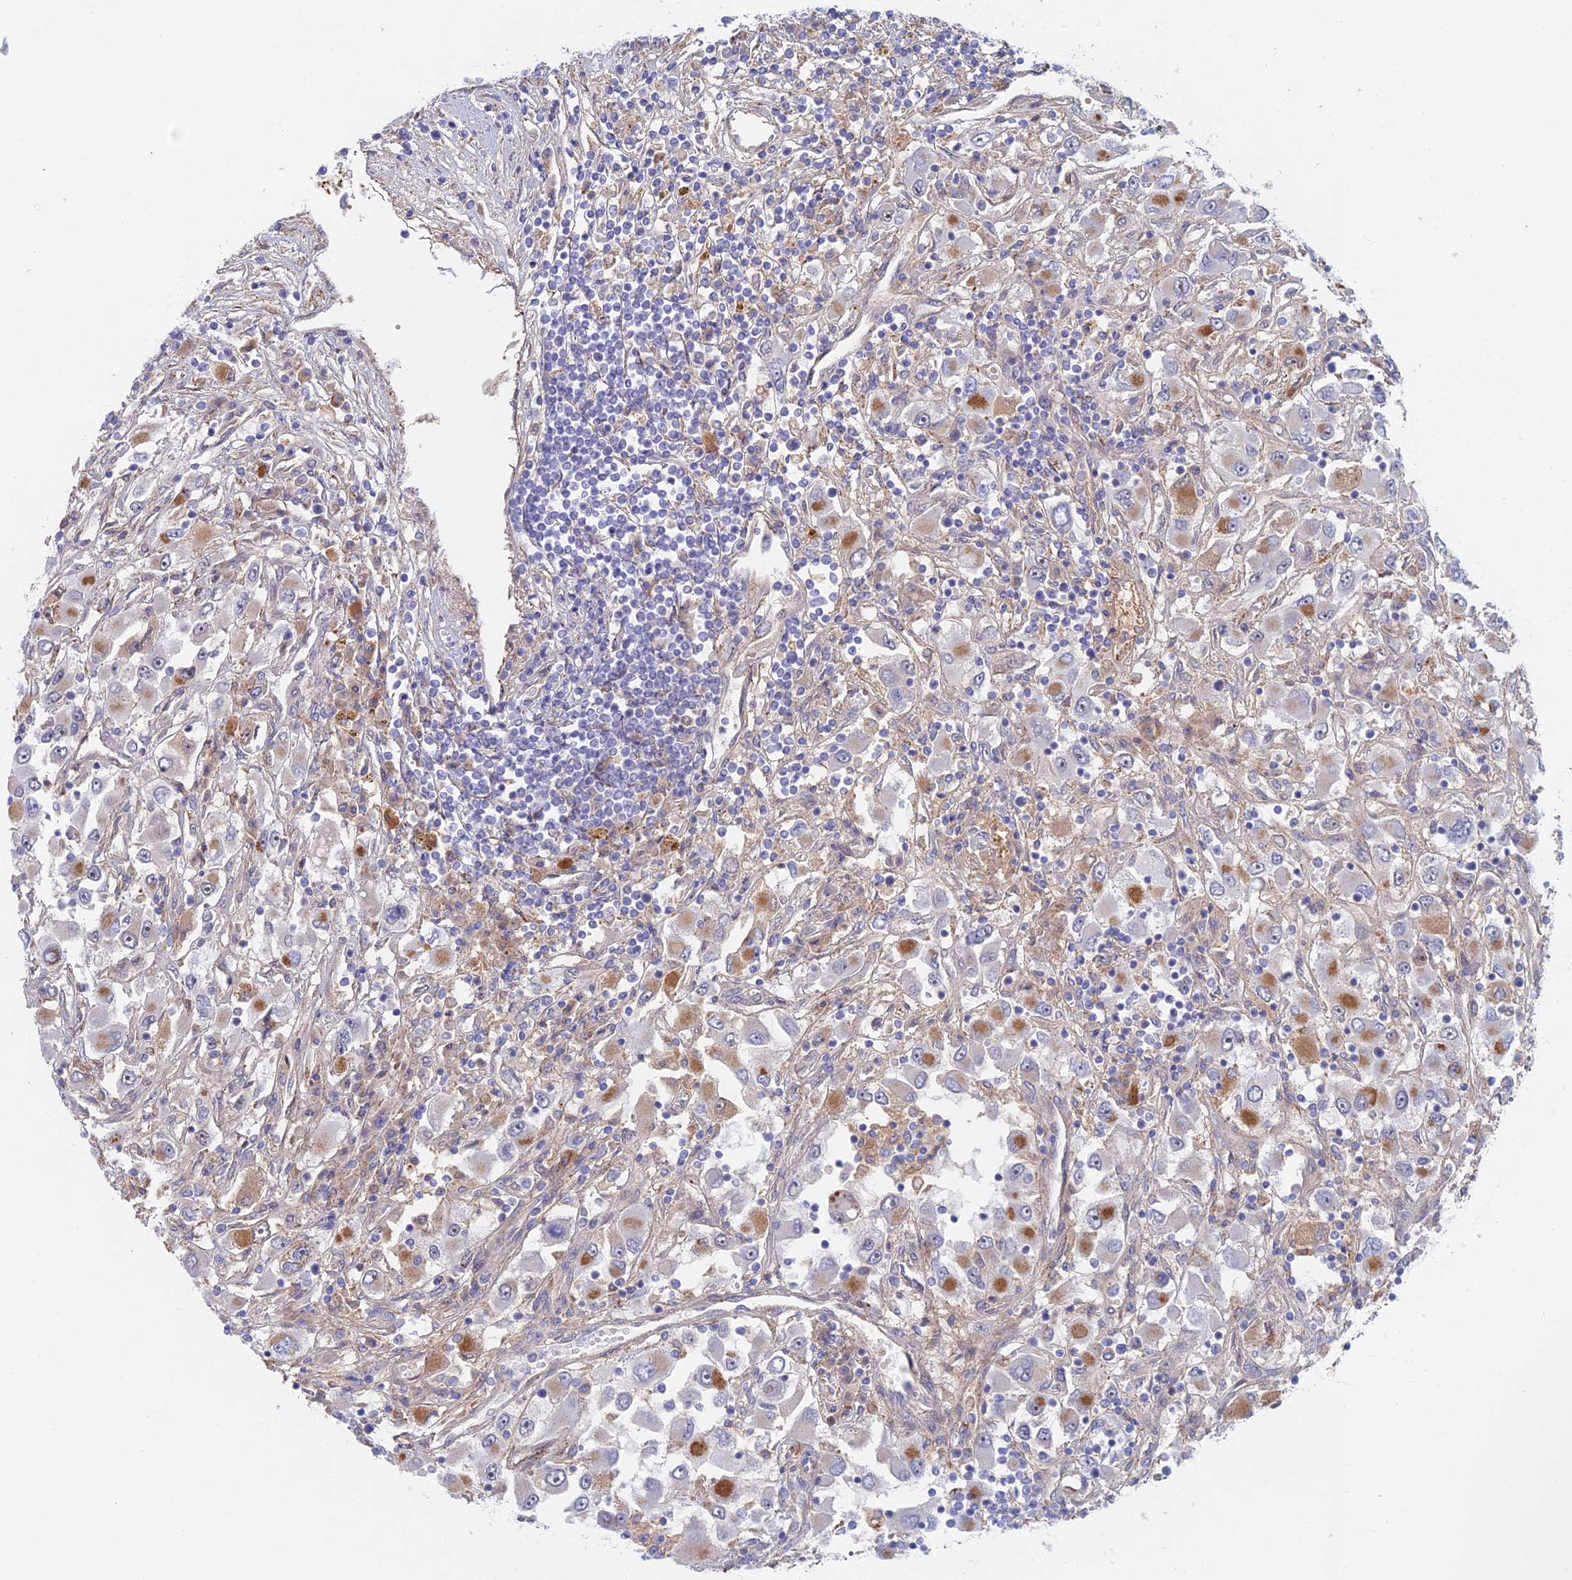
{"staining": {"intensity": "moderate", "quantity": "<25%", "location": "cytoplasmic/membranous"}, "tissue": "renal cancer", "cell_type": "Tumor cells", "image_type": "cancer", "snomed": [{"axis": "morphology", "description": "Adenocarcinoma, NOS"}, {"axis": "topography", "description": "Kidney"}], "caption": "Tumor cells show moderate cytoplasmic/membranous expression in approximately <25% of cells in adenocarcinoma (renal).", "gene": "ZUP1", "patient": {"sex": "female", "age": 52}}